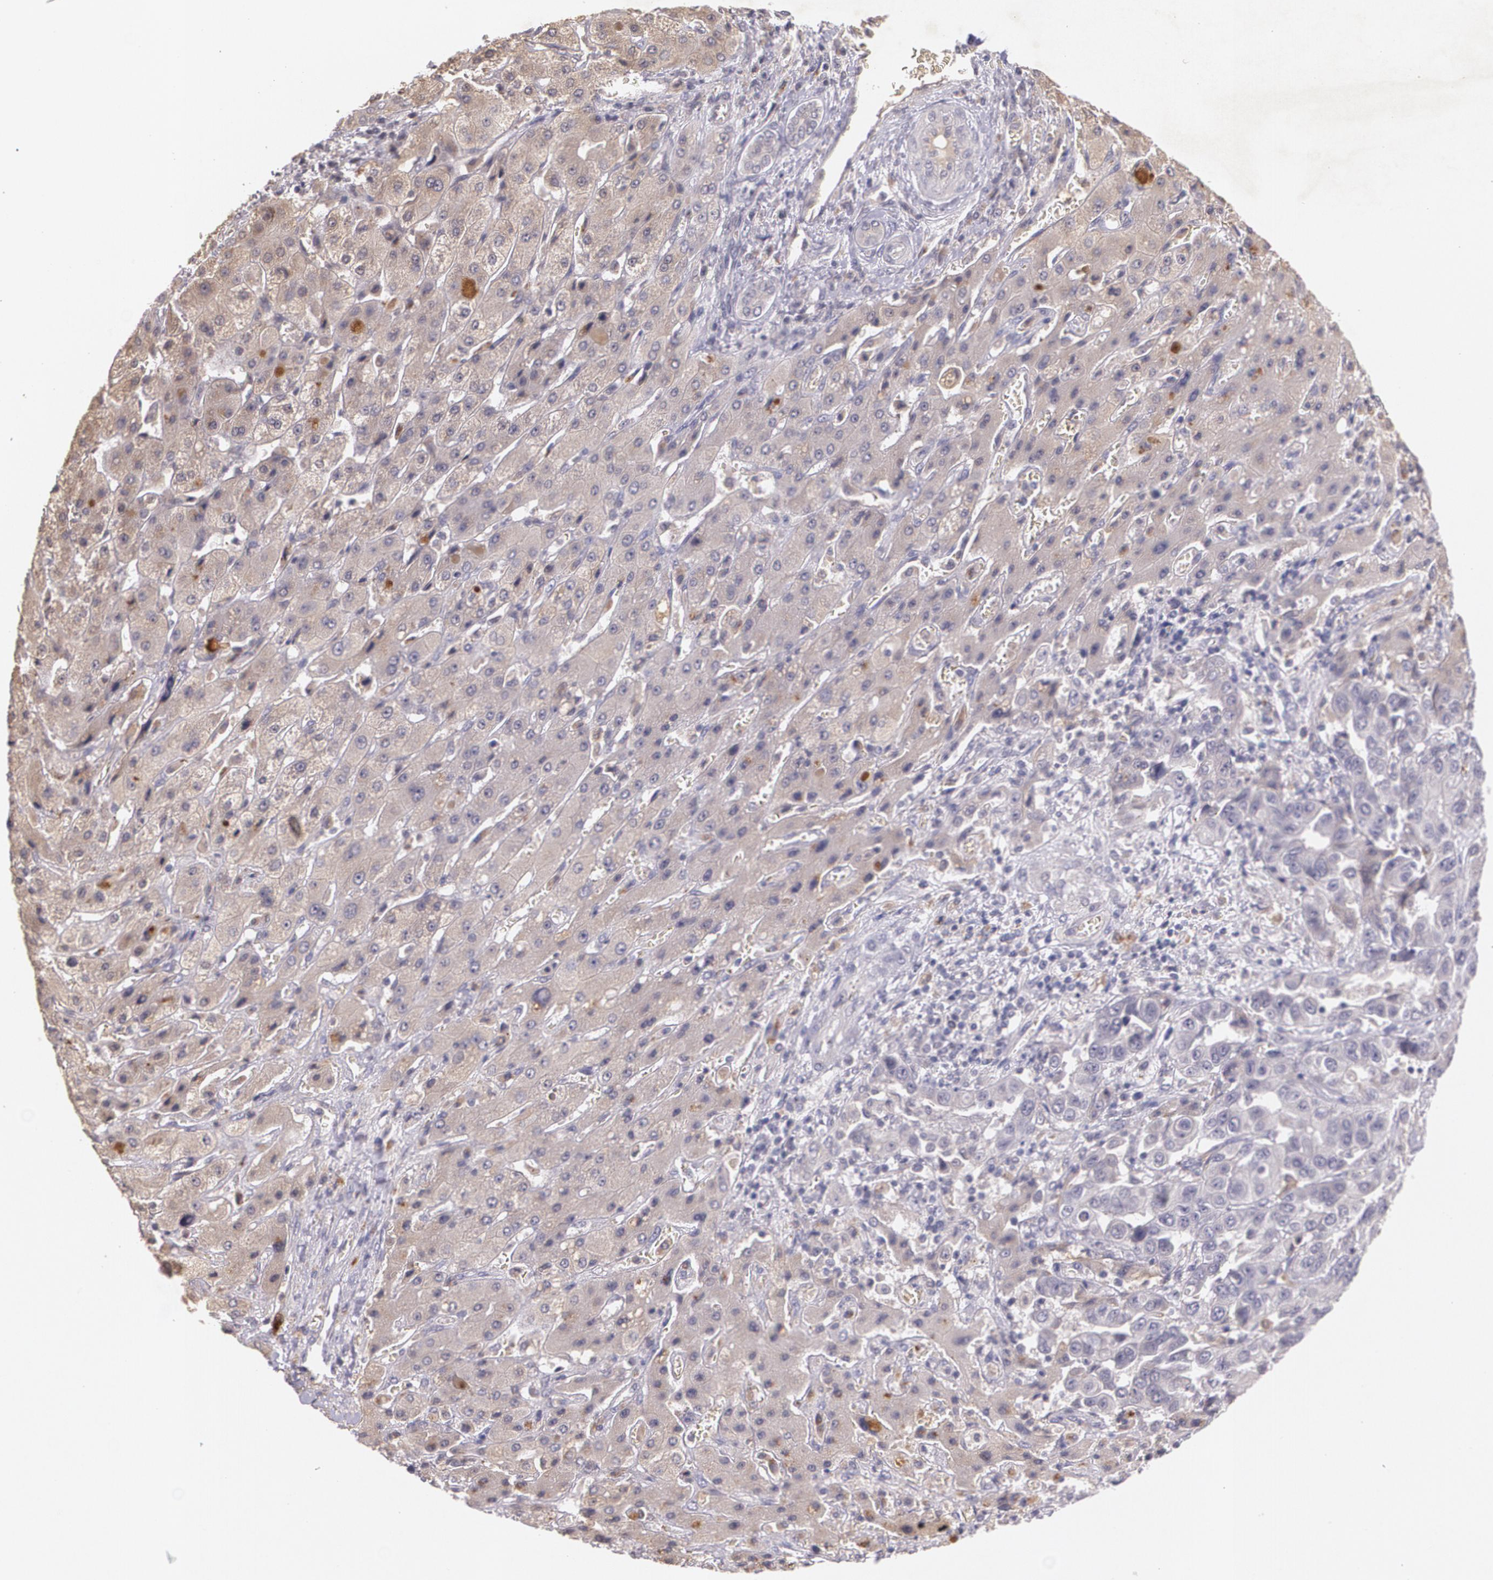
{"staining": {"intensity": "moderate", "quantity": ">75%", "location": "cytoplasmic/membranous"}, "tissue": "liver cancer", "cell_type": "Tumor cells", "image_type": "cancer", "snomed": [{"axis": "morphology", "description": "Cholangiocarcinoma"}, {"axis": "topography", "description": "Liver"}], "caption": "A high-resolution histopathology image shows IHC staining of liver cholangiocarcinoma, which exhibits moderate cytoplasmic/membranous staining in about >75% of tumor cells.", "gene": "TM4SF1", "patient": {"sex": "female", "age": 52}}